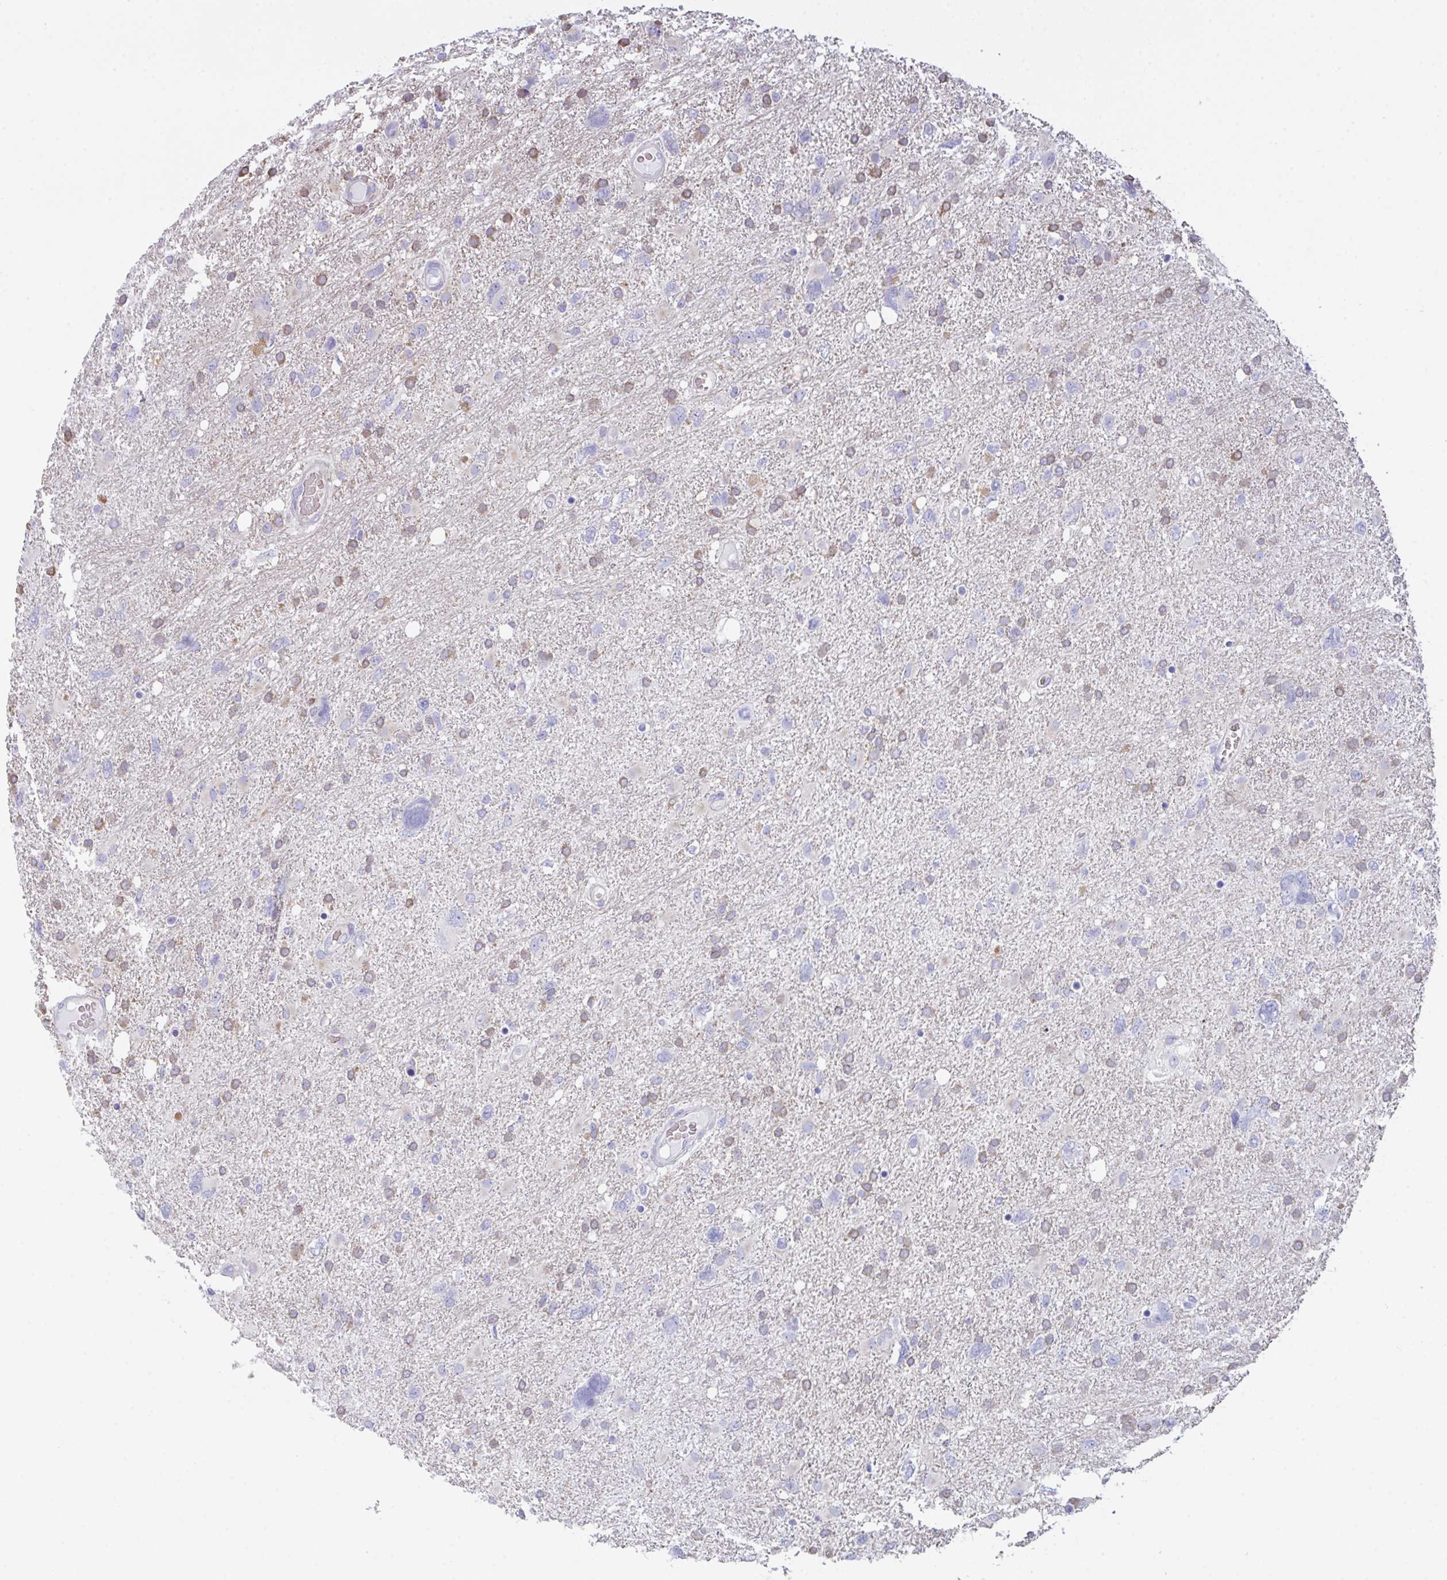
{"staining": {"intensity": "negative", "quantity": "none", "location": "none"}, "tissue": "glioma", "cell_type": "Tumor cells", "image_type": "cancer", "snomed": [{"axis": "morphology", "description": "Glioma, malignant, High grade"}, {"axis": "topography", "description": "Brain"}], "caption": "Immunohistochemical staining of human glioma reveals no significant positivity in tumor cells.", "gene": "TFAP2C", "patient": {"sex": "male", "age": 61}}